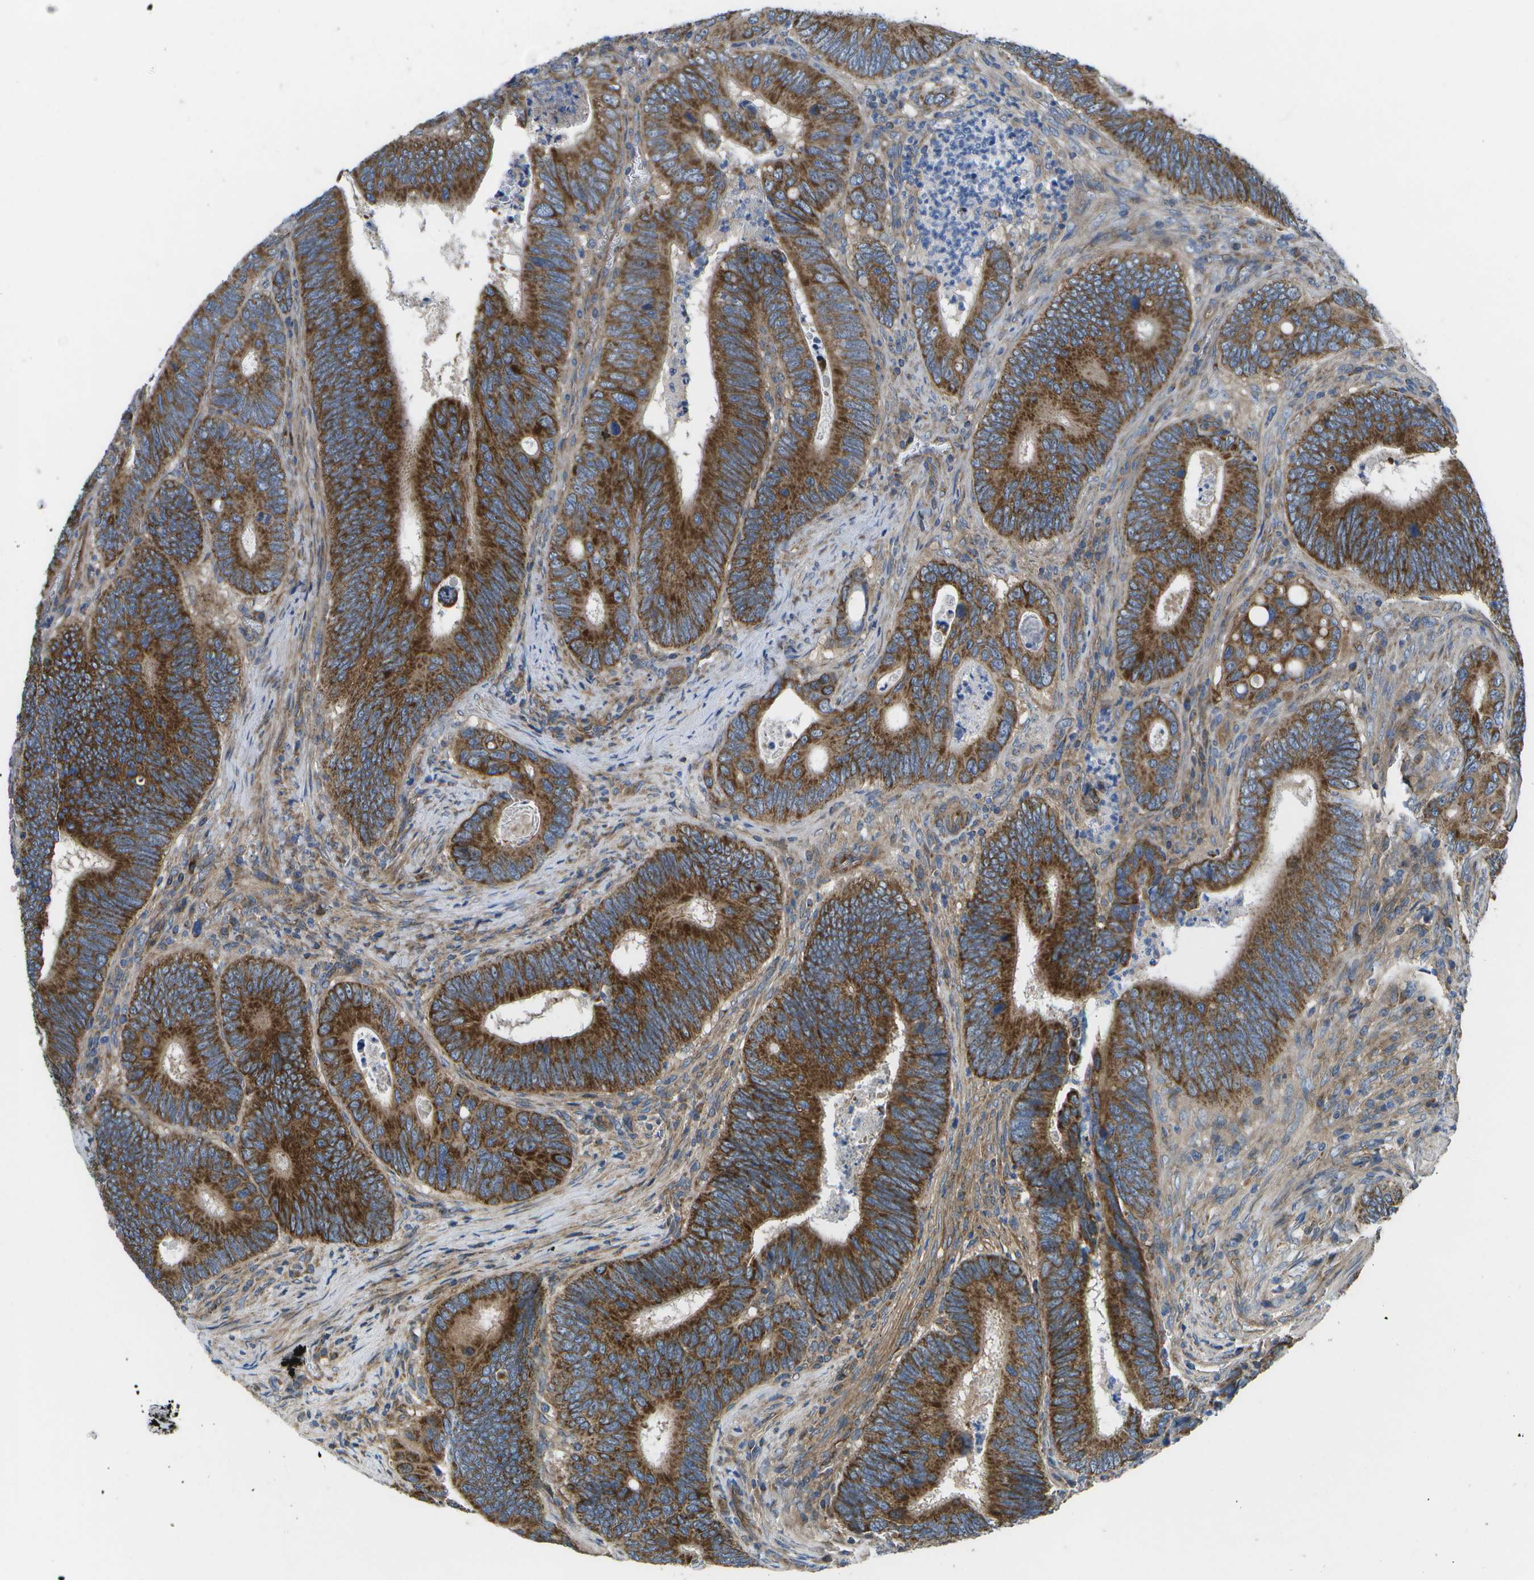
{"staining": {"intensity": "strong", "quantity": ">75%", "location": "cytoplasmic/membranous"}, "tissue": "colorectal cancer", "cell_type": "Tumor cells", "image_type": "cancer", "snomed": [{"axis": "morphology", "description": "Inflammation, NOS"}, {"axis": "morphology", "description": "Adenocarcinoma, NOS"}, {"axis": "topography", "description": "Colon"}], "caption": "IHC of adenocarcinoma (colorectal) reveals high levels of strong cytoplasmic/membranous positivity in about >75% of tumor cells.", "gene": "MVK", "patient": {"sex": "male", "age": 72}}